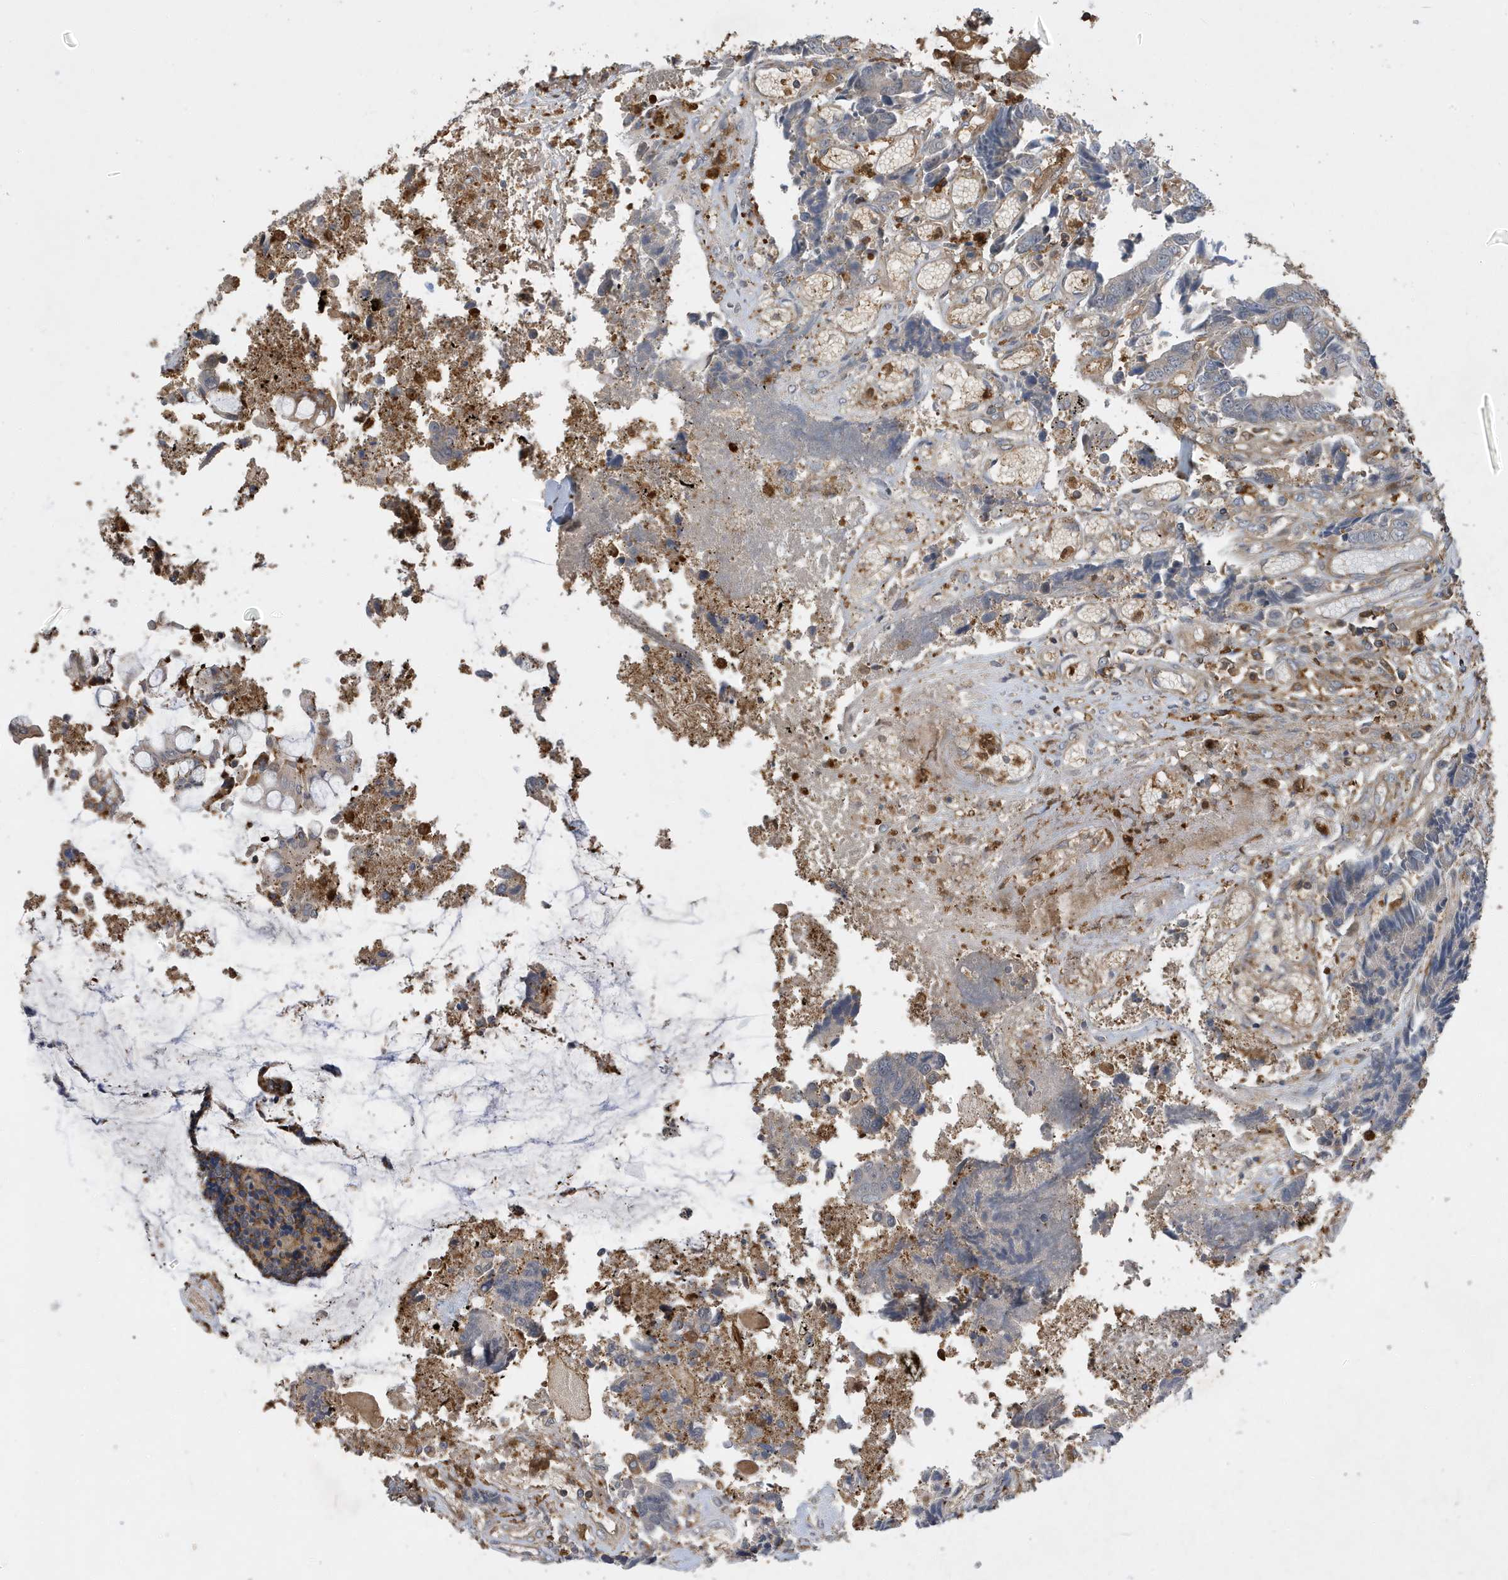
{"staining": {"intensity": "weak", "quantity": "<25%", "location": "cytoplasmic/membranous"}, "tissue": "colorectal cancer", "cell_type": "Tumor cells", "image_type": "cancer", "snomed": [{"axis": "morphology", "description": "Adenocarcinoma, NOS"}, {"axis": "topography", "description": "Rectum"}], "caption": "The immunohistochemistry histopathology image has no significant expression in tumor cells of colorectal adenocarcinoma tissue.", "gene": "LAPTM4A", "patient": {"sex": "male", "age": 84}}